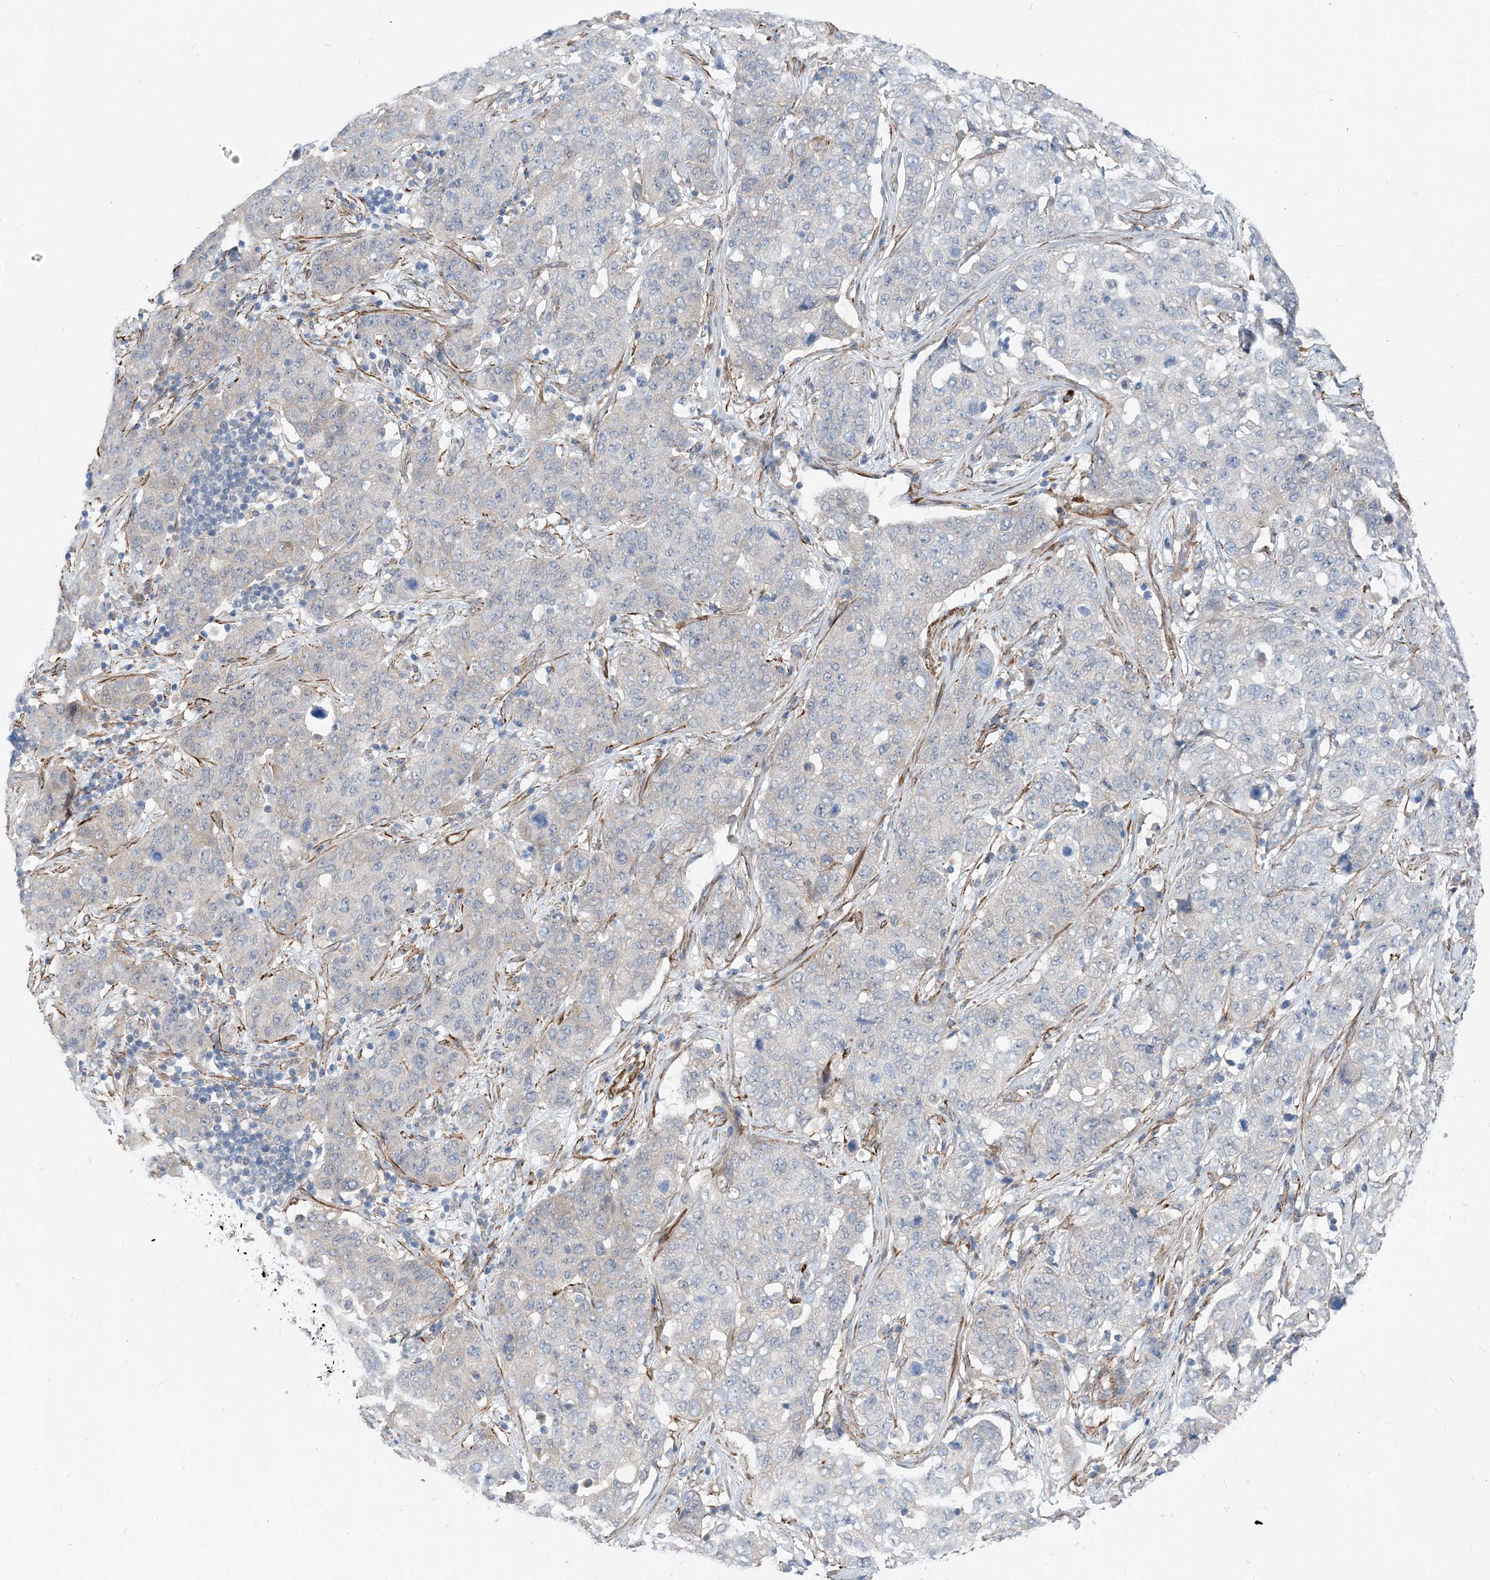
{"staining": {"intensity": "negative", "quantity": "none", "location": "none"}, "tissue": "stomach cancer", "cell_type": "Tumor cells", "image_type": "cancer", "snomed": [{"axis": "morphology", "description": "Normal tissue, NOS"}, {"axis": "morphology", "description": "Adenocarcinoma, NOS"}, {"axis": "topography", "description": "Lymph node"}, {"axis": "topography", "description": "Stomach"}], "caption": "The image exhibits no staining of tumor cells in stomach adenocarcinoma. The staining is performed using DAB brown chromogen with nuclei counter-stained in using hematoxylin.", "gene": "PLEKHA3", "patient": {"sex": "male", "age": 48}}